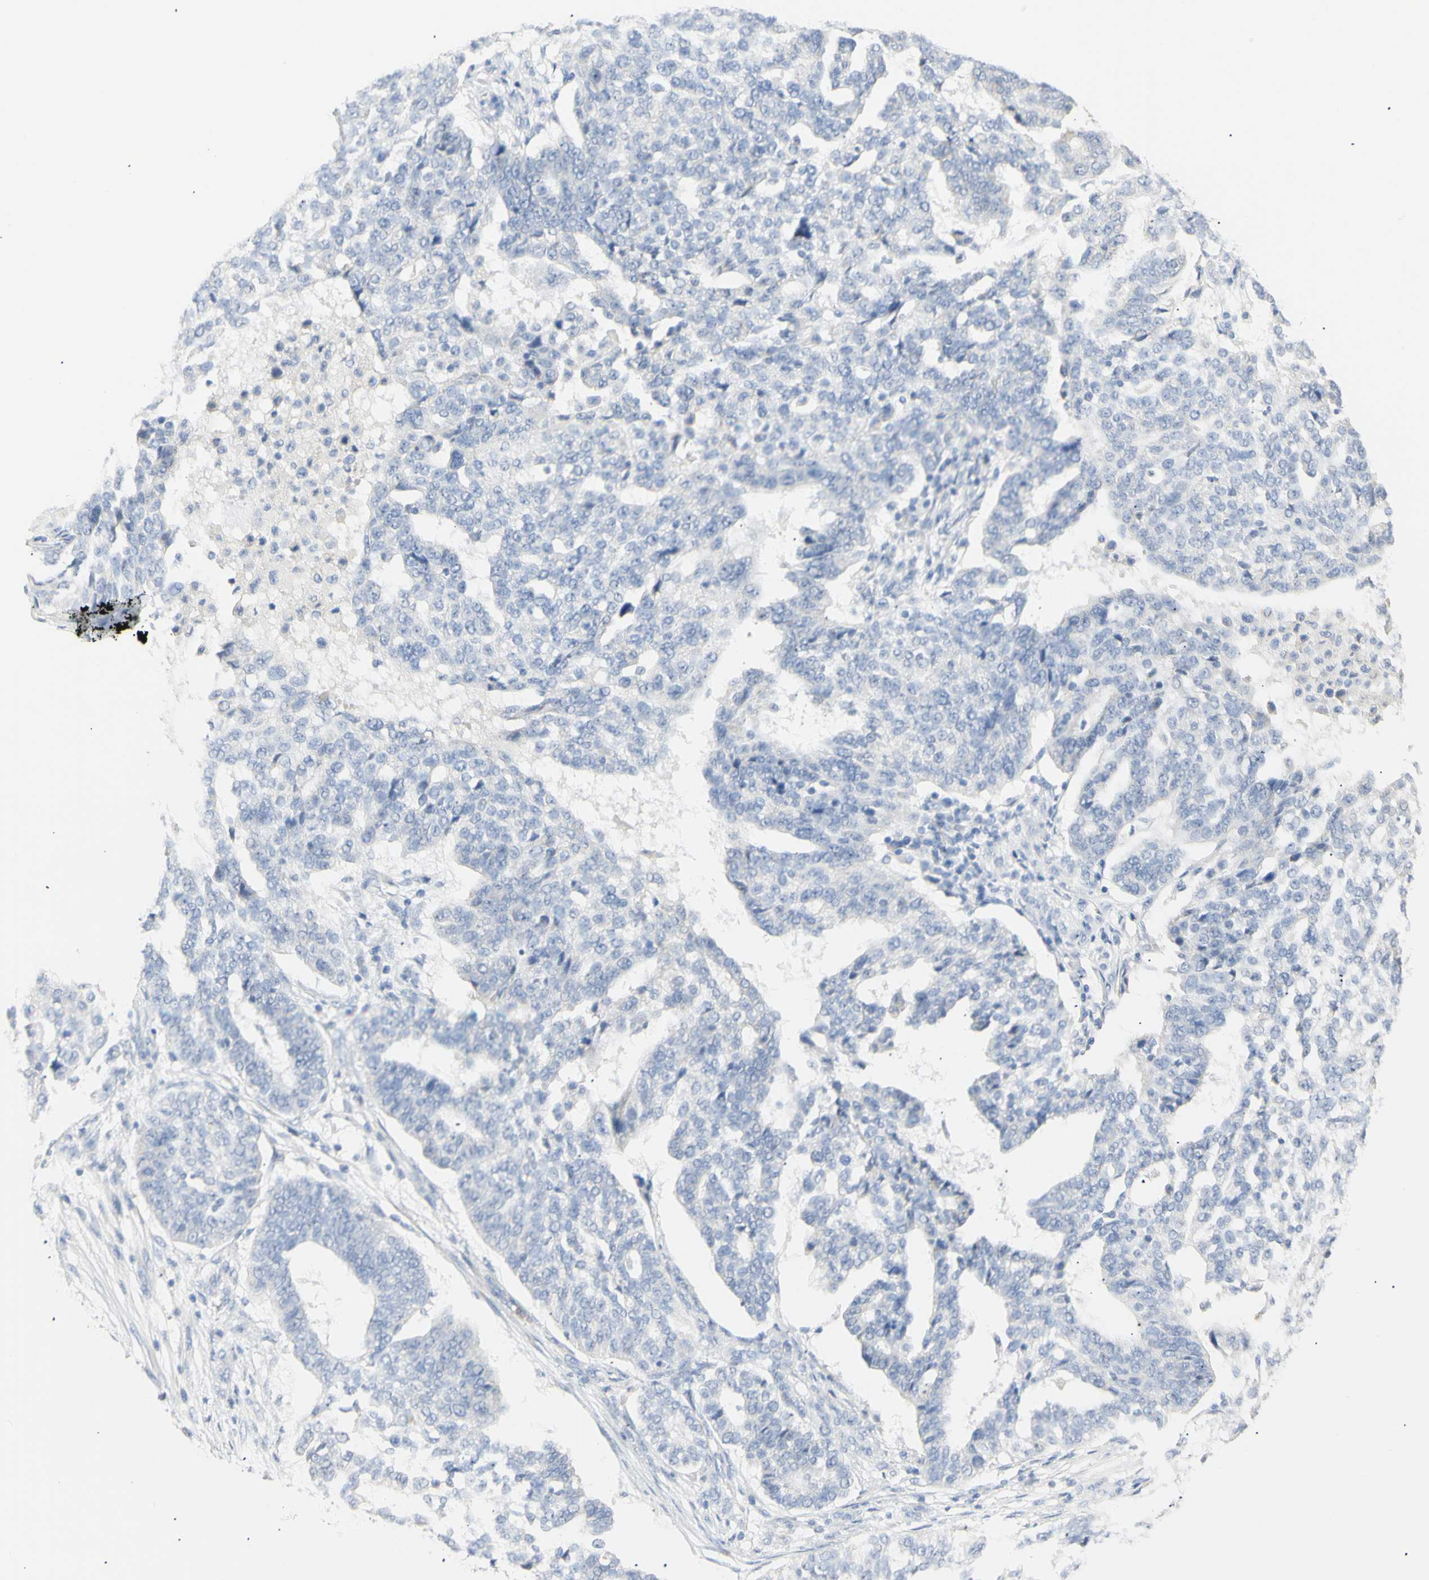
{"staining": {"intensity": "negative", "quantity": "none", "location": "none"}, "tissue": "ovarian cancer", "cell_type": "Tumor cells", "image_type": "cancer", "snomed": [{"axis": "morphology", "description": "Cystadenocarcinoma, serous, NOS"}, {"axis": "topography", "description": "Ovary"}], "caption": "A micrograph of ovarian cancer stained for a protein displays no brown staining in tumor cells.", "gene": "B4GALNT3", "patient": {"sex": "female", "age": 59}}